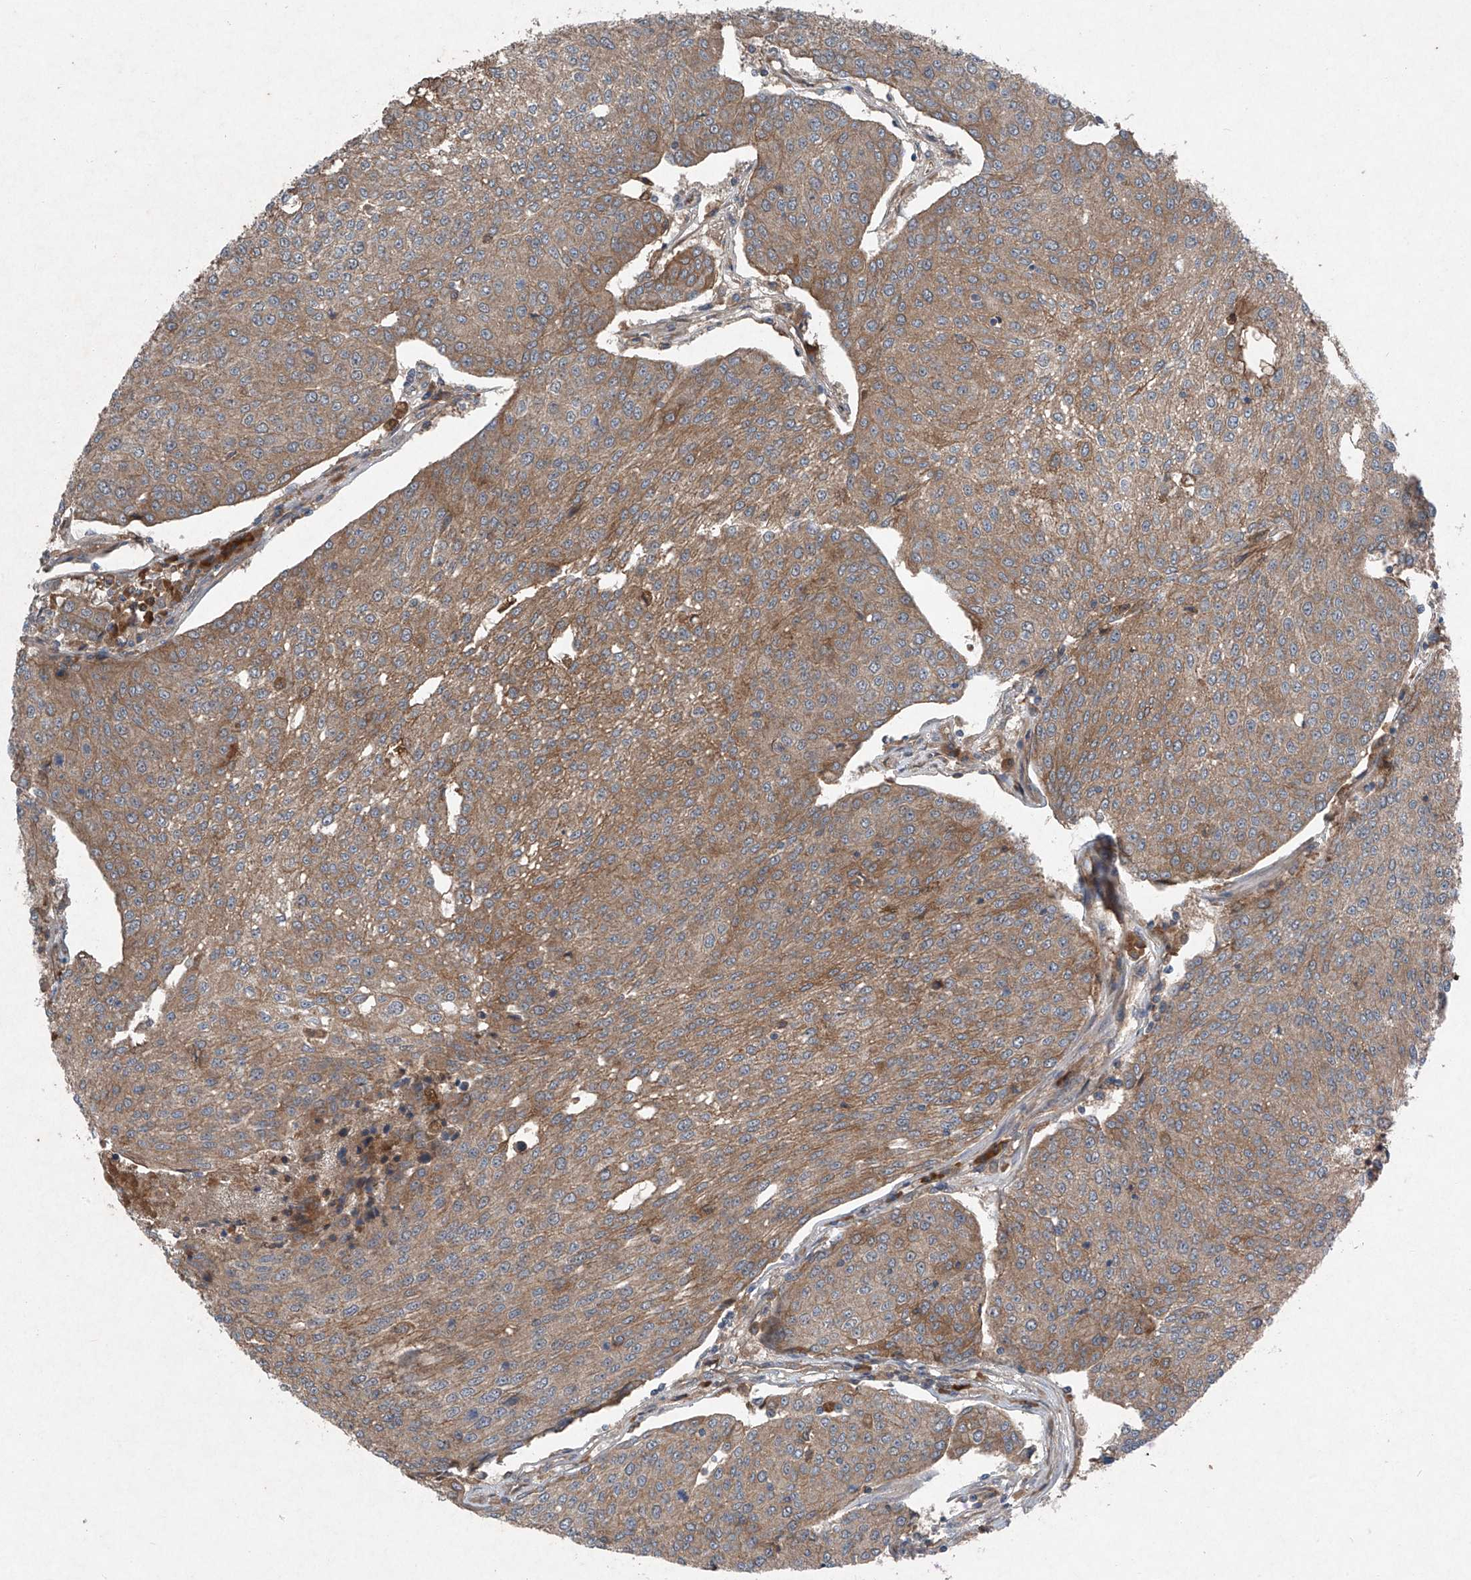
{"staining": {"intensity": "moderate", "quantity": ">75%", "location": "cytoplasmic/membranous"}, "tissue": "urothelial cancer", "cell_type": "Tumor cells", "image_type": "cancer", "snomed": [{"axis": "morphology", "description": "Urothelial carcinoma, High grade"}, {"axis": "topography", "description": "Urinary bladder"}], "caption": "The histopathology image demonstrates staining of urothelial cancer, revealing moderate cytoplasmic/membranous protein expression (brown color) within tumor cells.", "gene": "FOXRED2", "patient": {"sex": "female", "age": 85}}